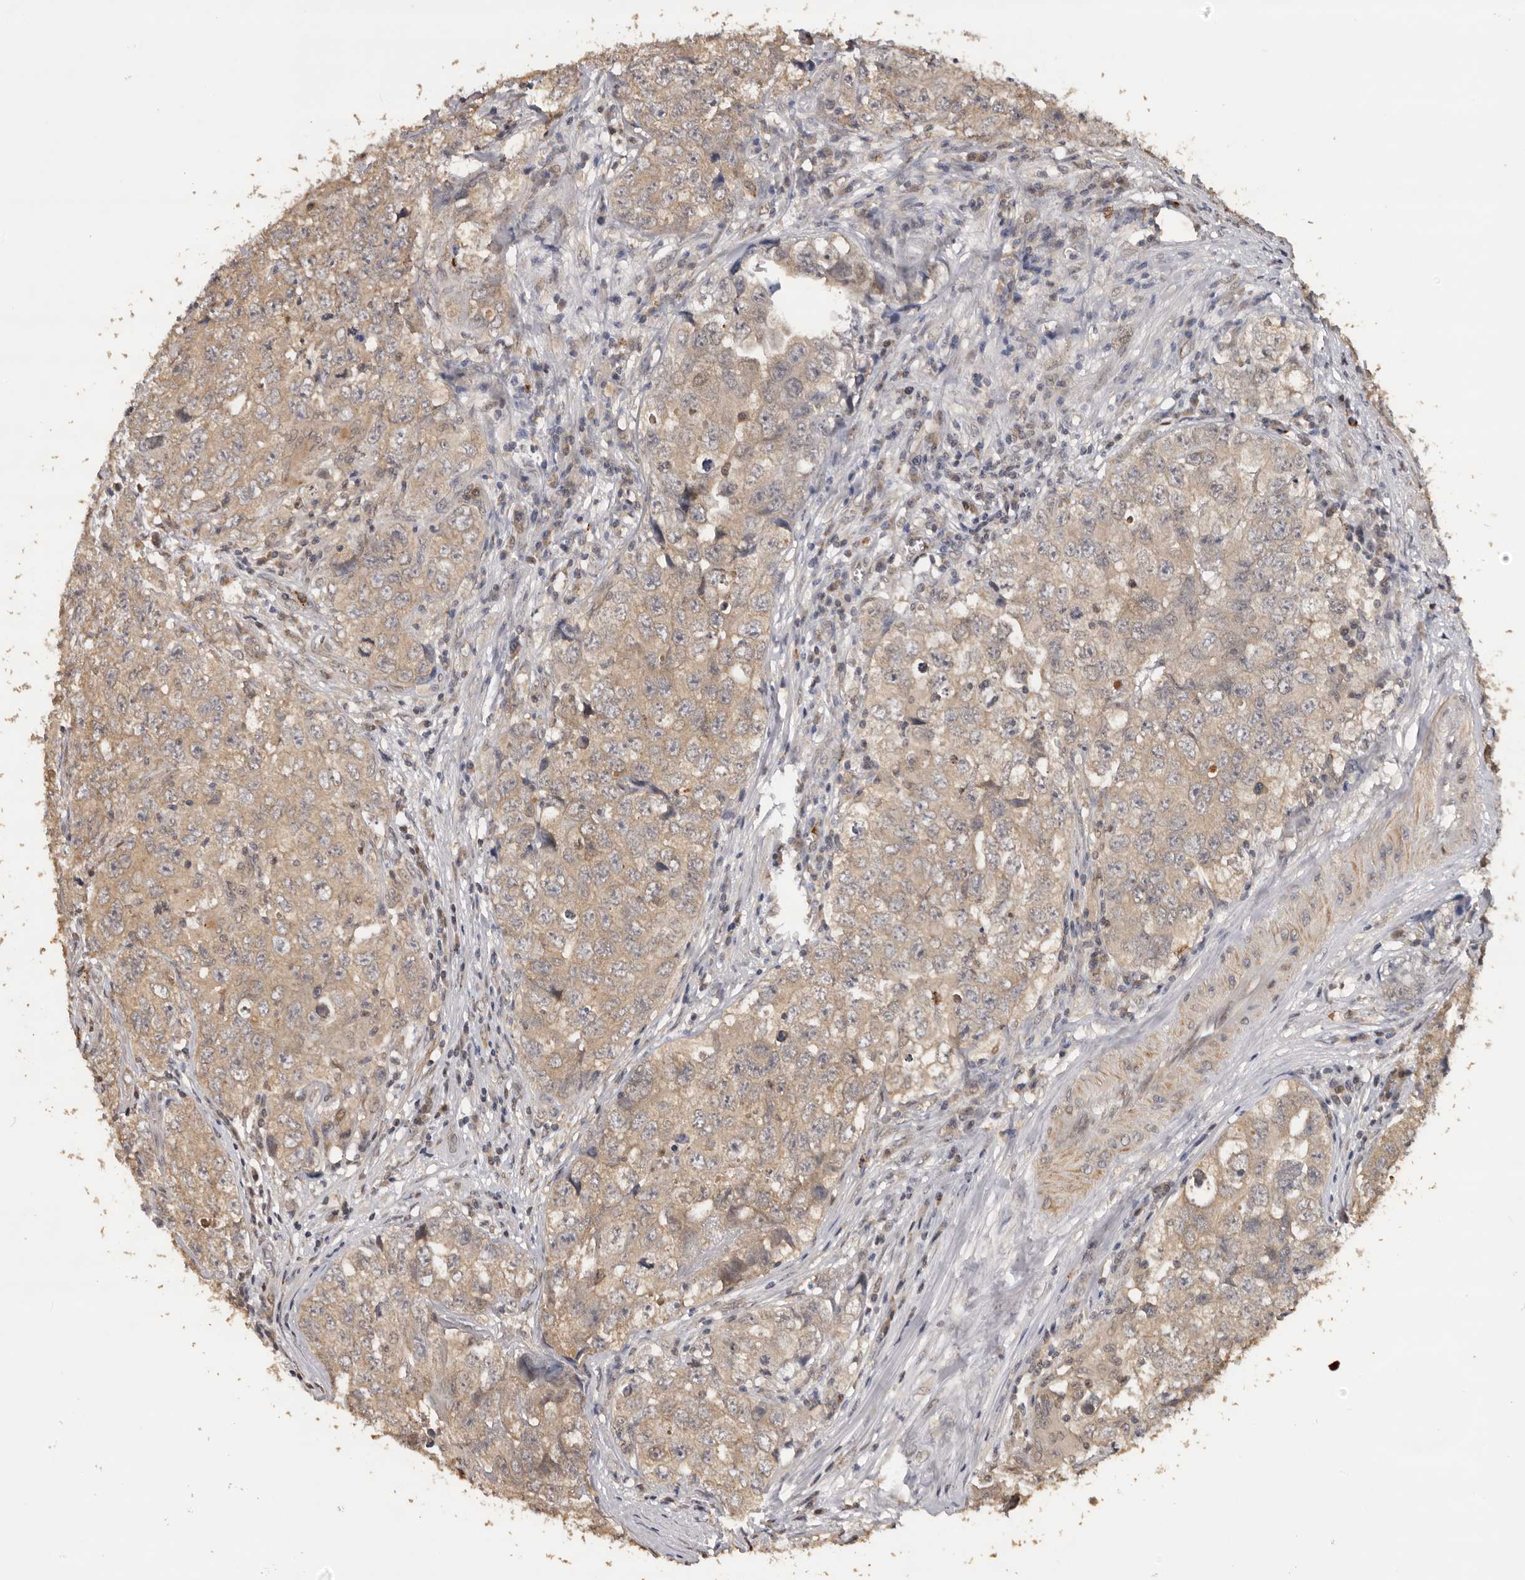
{"staining": {"intensity": "weak", "quantity": ">75%", "location": "cytoplasmic/membranous"}, "tissue": "testis cancer", "cell_type": "Tumor cells", "image_type": "cancer", "snomed": [{"axis": "morphology", "description": "Seminoma, NOS"}, {"axis": "morphology", "description": "Carcinoma, Embryonal, NOS"}, {"axis": "topography", "description": "Testis"}], "caption": "High-power microscopy captured an immunohistochemistry histopathology image of testis cancer (embryonal carcinoma), revealing weak cytoplasmic/membranous positivity in approximately >75% of tumor cells.", "gene": "KIF2B", "patient": {"sex": "male", "age": 43}}